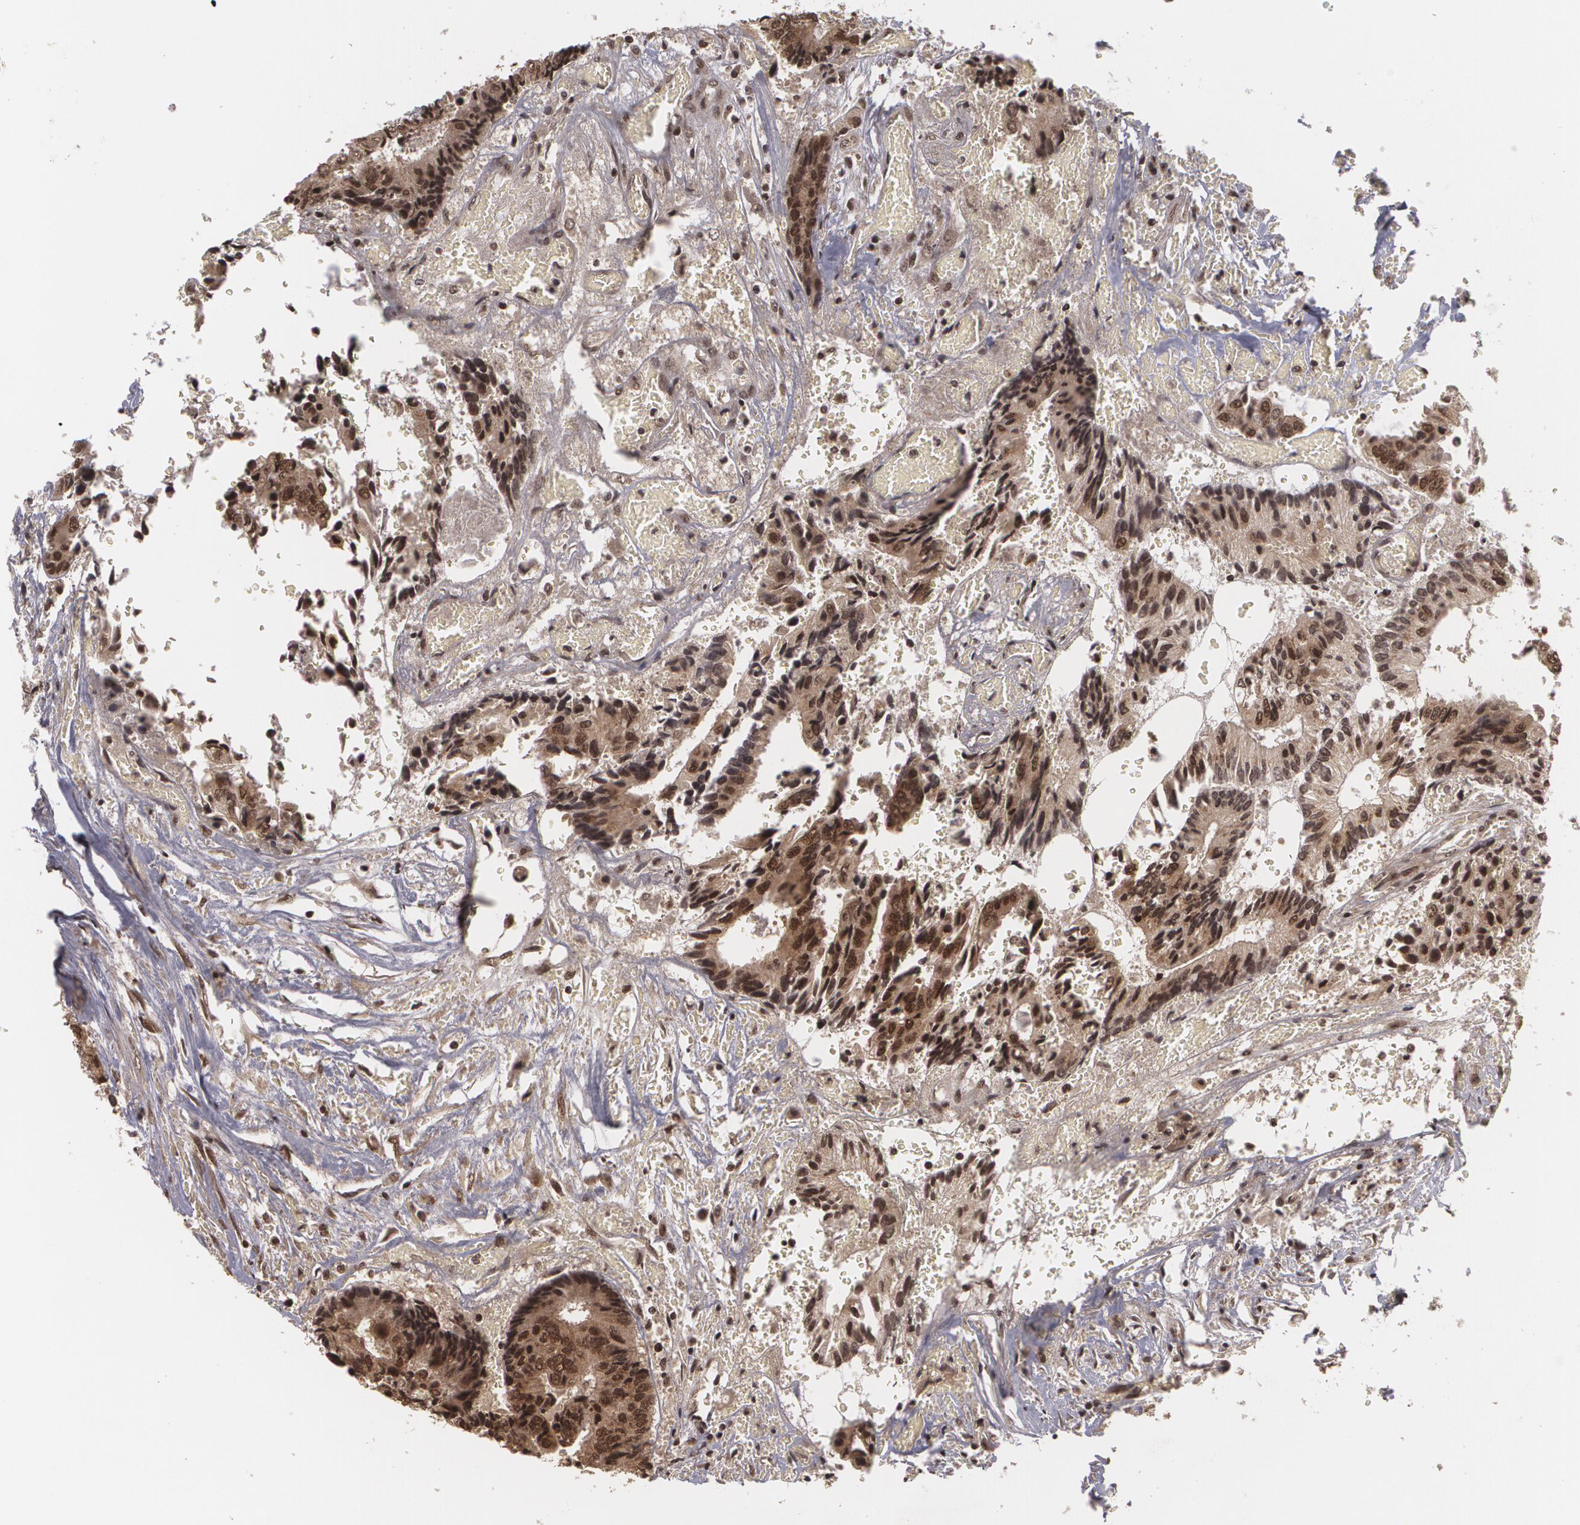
{"staining": {"intensity": "strong", "quantity": ">75%", "location": "nuclear"}, "tissue": "colorectal cancer", "cell_type": "Tumor cells", "image_type": "cancer", "snomed": [{"axis": "morphology", "description": "Adenocarcinoma, NOS"}, {"axis": "topography", "description": "Rectum"}], "caption": "Brown immunohistochemical staining in colorectal cancer (adenocarcinoma) exhibits strong nuclear positivity in about >75% of tumor cells.", "gene": "RXRB", "patient": {"sex": "male", "age": 55}}